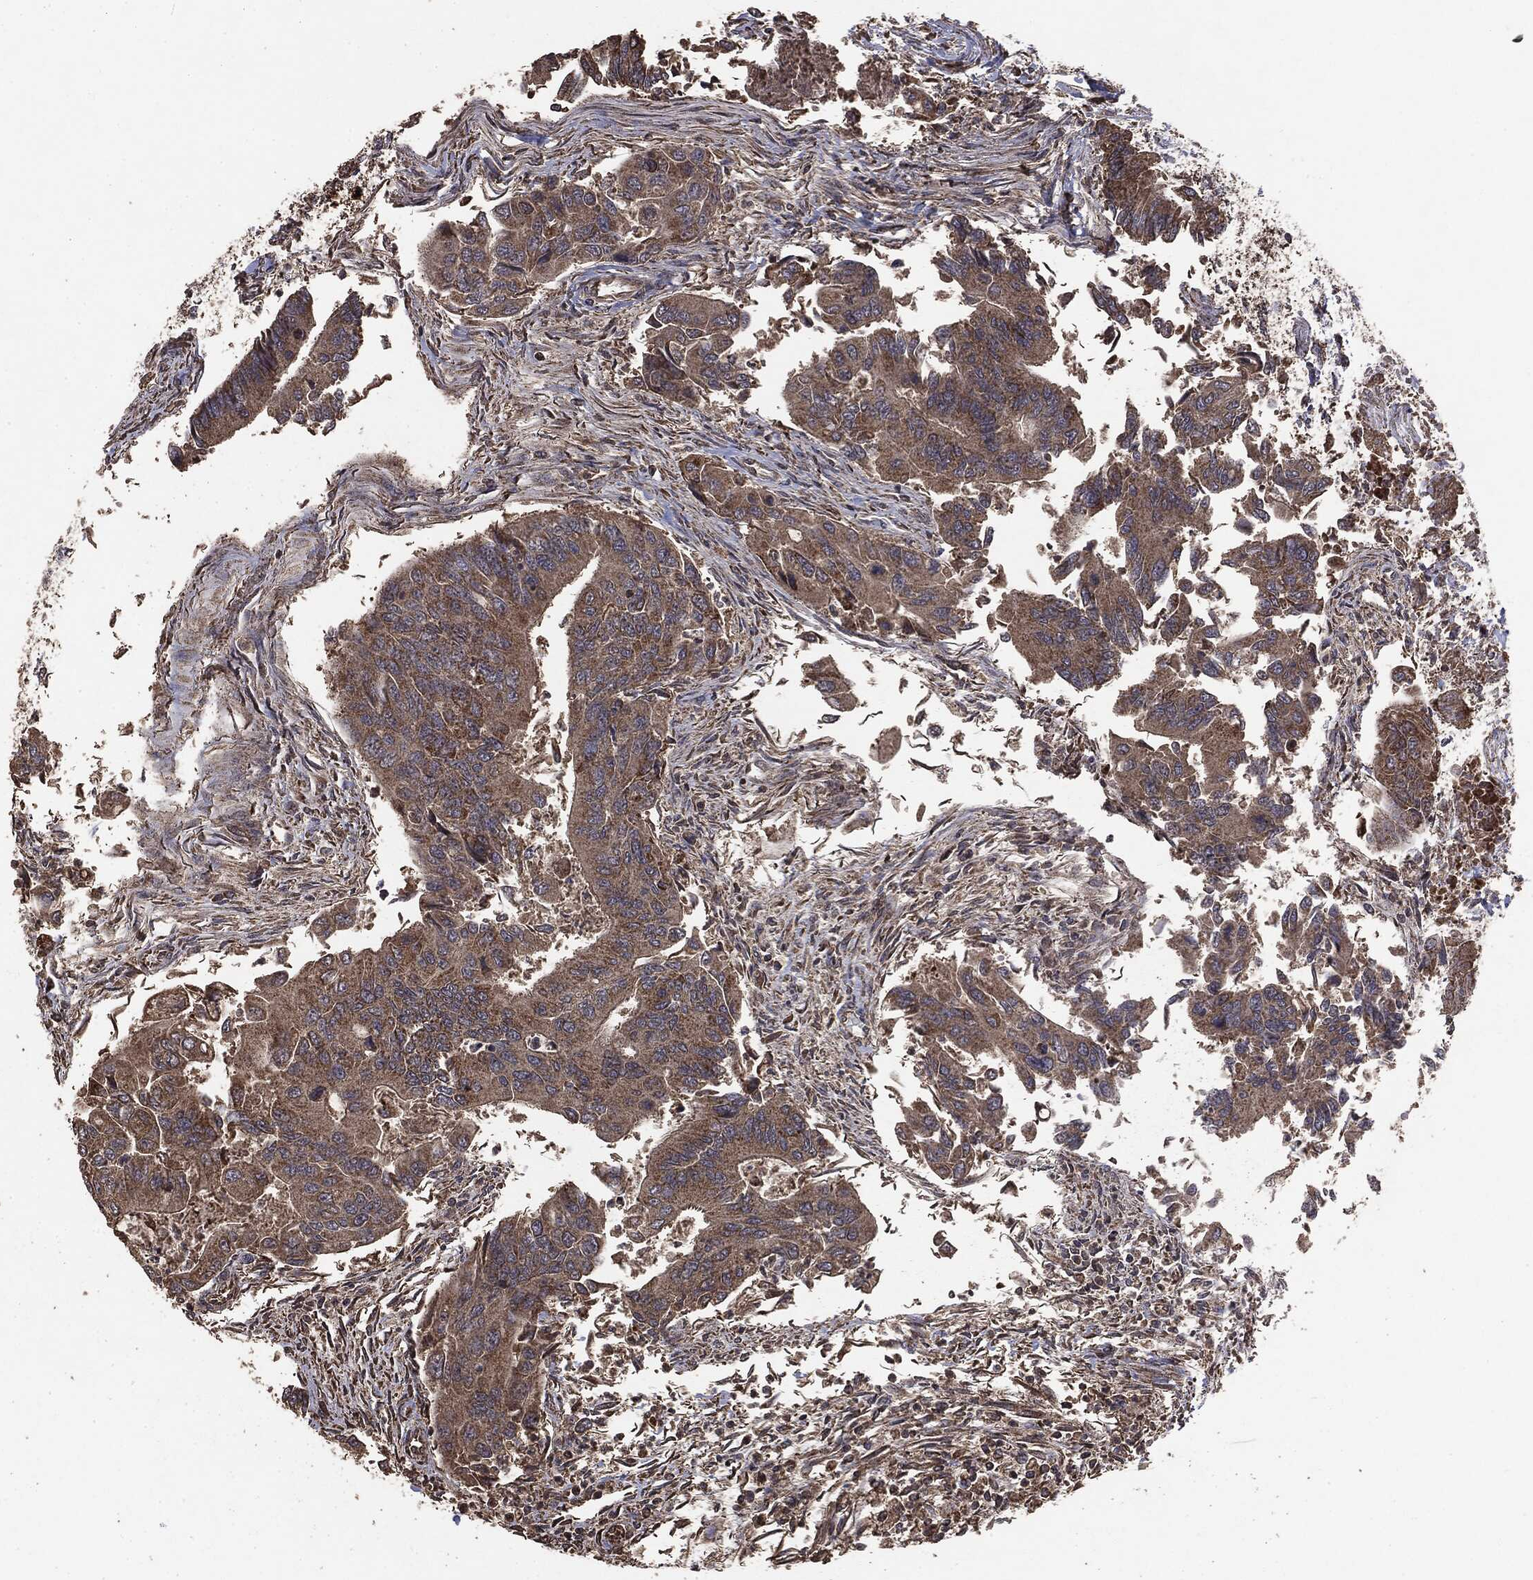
{"staining": {"intensity": "moderate", "quantity": ">75%", "location": "cytoplasmic/membranous"}, "tissue": "colorectal cancer", "cell_type": "Tumor cells", "image_type": "cancer", "snomed": [{"axis": "morphology", "description": "Adenocarcinoma, NOS"}, {"axis": "topography", "description": "Colon"}], "caption": "A micrograph of colorectal adenocarcinoma stained for a protein reveals moderate cytoplasmic/membranous brown staining in tumor cells.", "gene": "MTOR", "patient": {"sex": "female", "age": 67}}